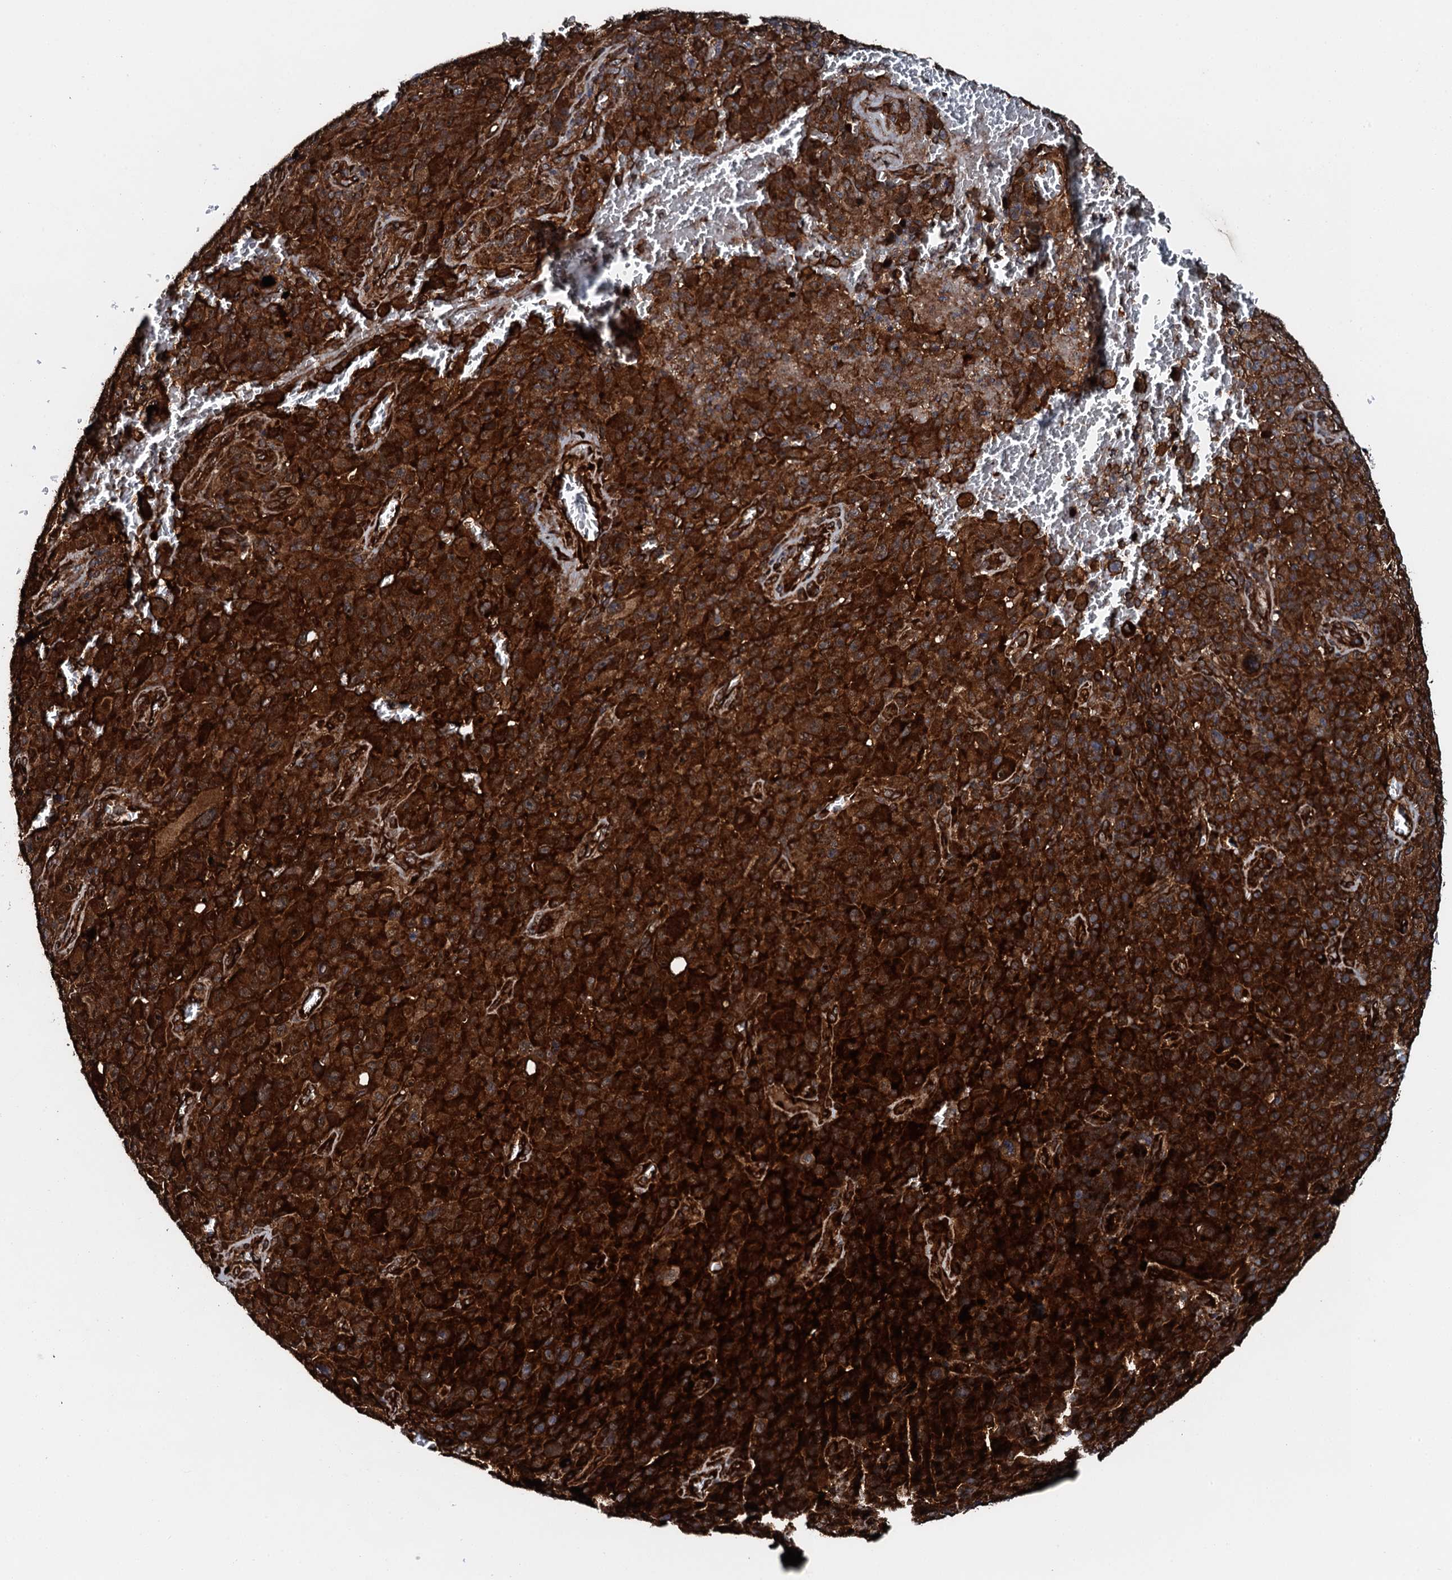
{"staining": {"intensity": "strong", "quantity": ">75%", "location": "cytoplasmic/membranous"}, "tissue": "melanoma", "cell_type": "Tumor cells", "image_type": "cancer", "snomed": [{"axis": "morphology", "description": "Malignant melanoma, NOS"}, {"axis": "topography", "description": "Skin"}], "caption": "A high-resolution photomicrograph shows immunohistochemistry (IHC) staining of melanoma, which reveals strong cytoplasmic/membranous staining in approximately >75% of tumor cells.", "gene": "FLYWCH1", "patient": {"sex": "female", "age": 82}}